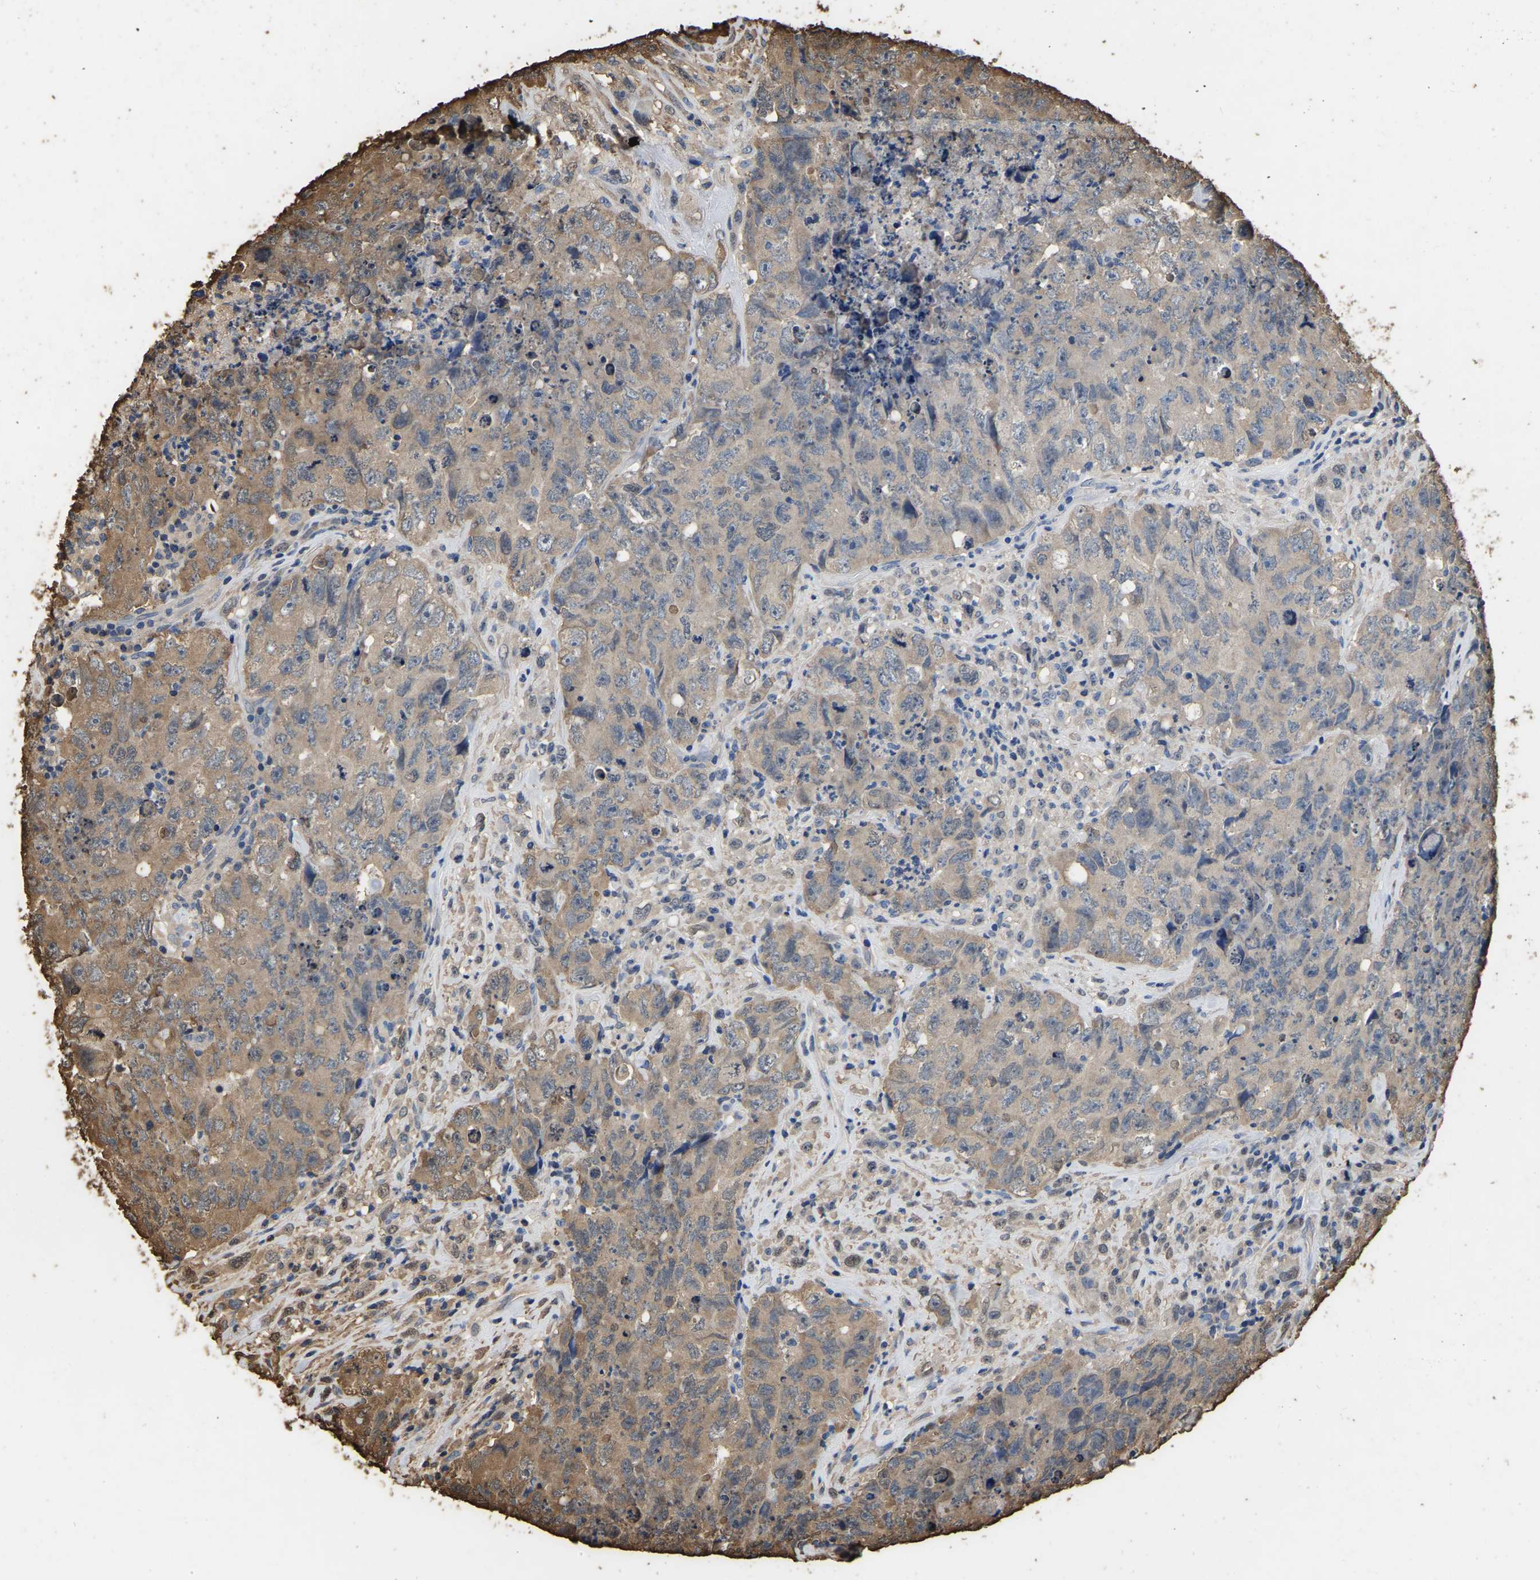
{"staining": {"intensity": "moderate", "quantity": "25%-75%", "location": "cytoplasmic/membranous"}, "tissue": "testis cancer", "cell_type": "Tumor cells", "image_type": "cancer", "snomed": [{"axis": "morphology", "description": "Carcinoma, Embryonal, NOS"}, {"axis": "topography", "description": "Testis"}], "caption": "Immunohistochemical staining of testis cancer (embryonal carcinoma) shows moderate cytoplasmic/membranous protein expression in approximately 25%-75% of tumor cells. (DAB IHC with brightfield microscopy, high magnification).", "gene": "LDHB", "patient": {"sex": "male", "age": 32}}